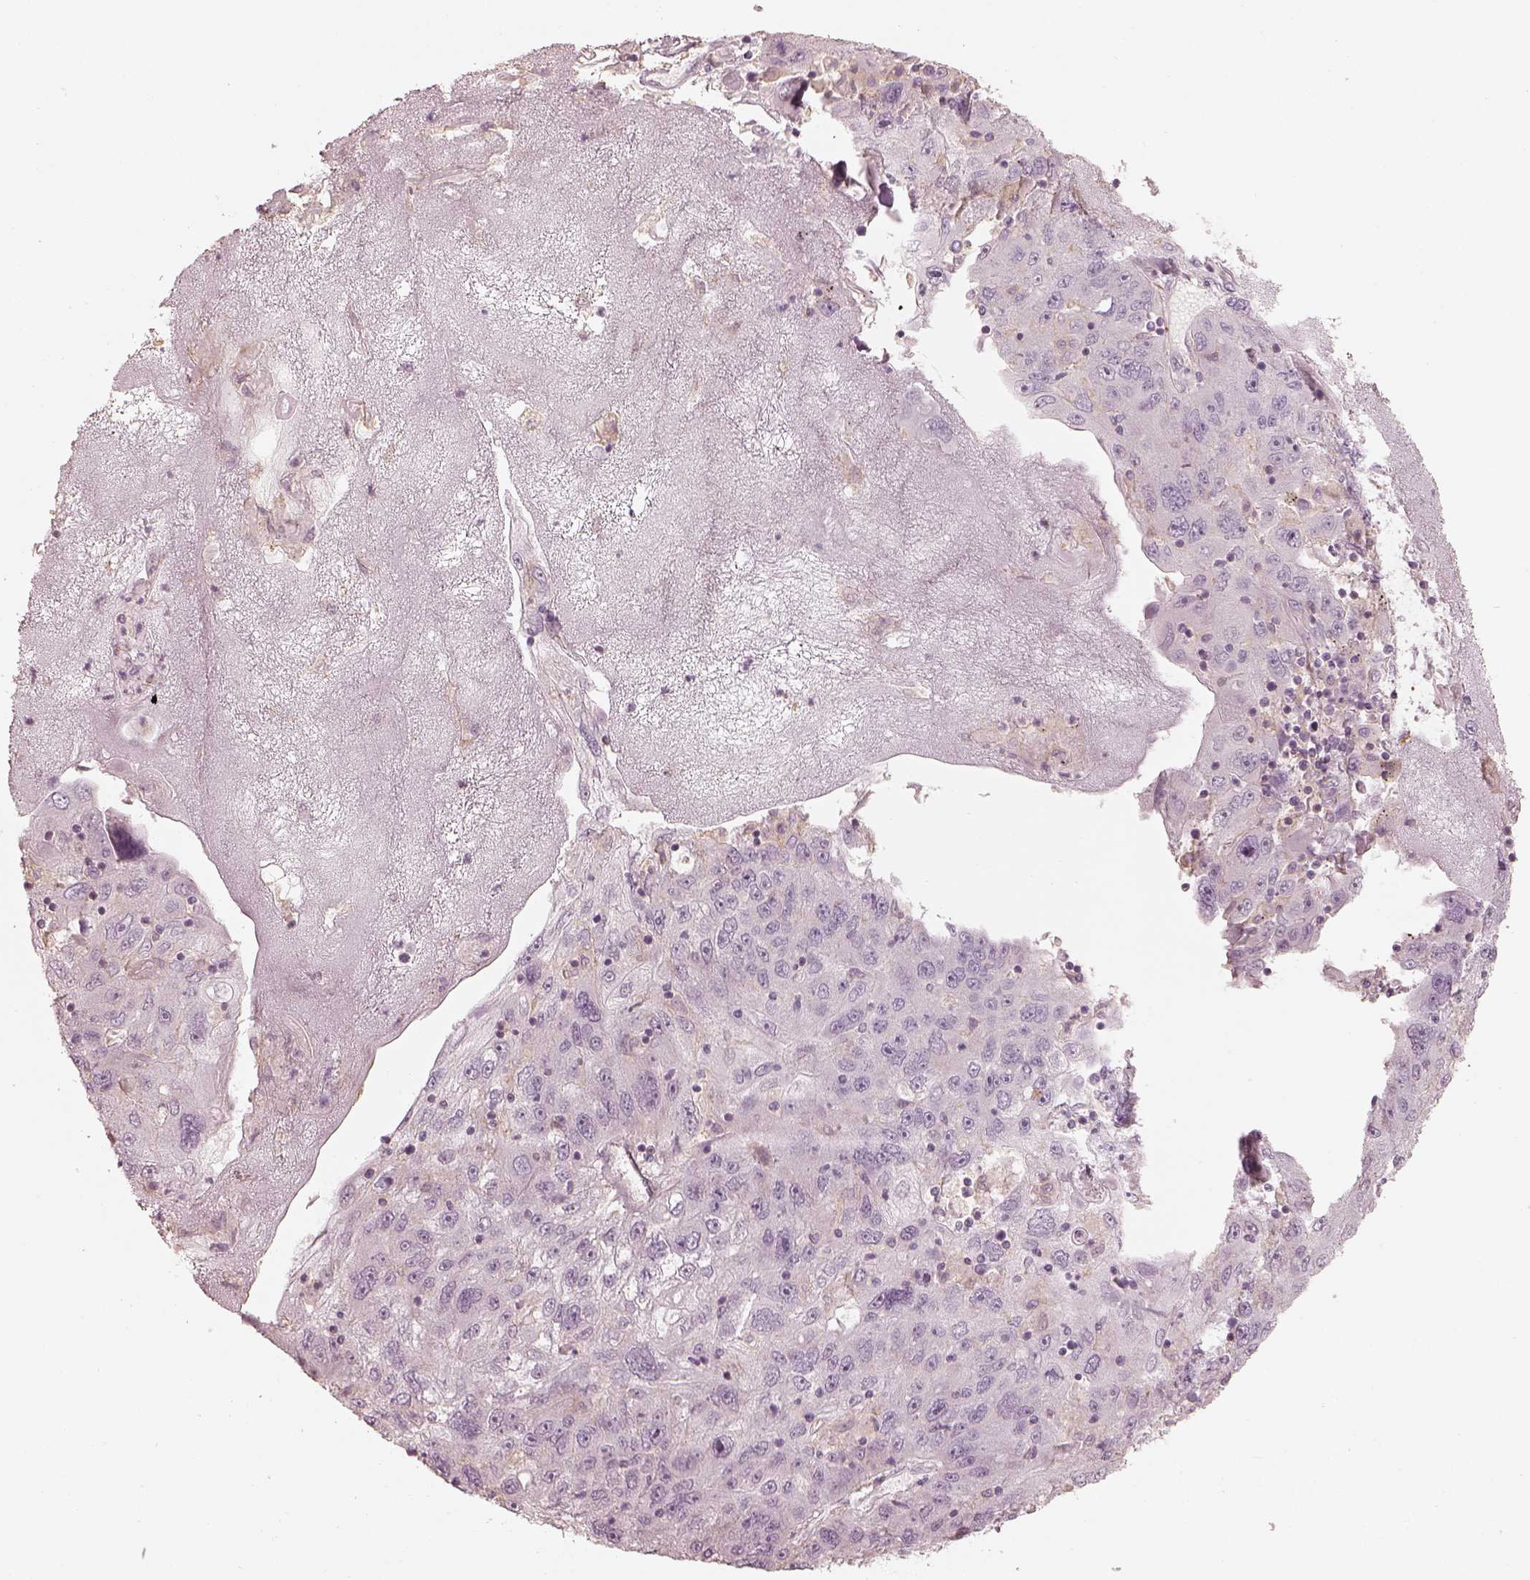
{"staining": {"intensity": "negative", "quantity": "none", "location": "none"}, "tissue": "stomach cancer", "cell_type": "Tumor cells", "image_type": "cancer", "snomed": [{"axis": "morphology", "description": "Adenocarcinoma, NOS"}, {"axis": "topography", "description": "Stomach"}], "caption": "An image of stomach cancer (adenocarcinoma) stained for a protein reveals no brown staining in tumor cells.", "gene": "PRLHR", "patient": {"sex": "male", "age": 56}}